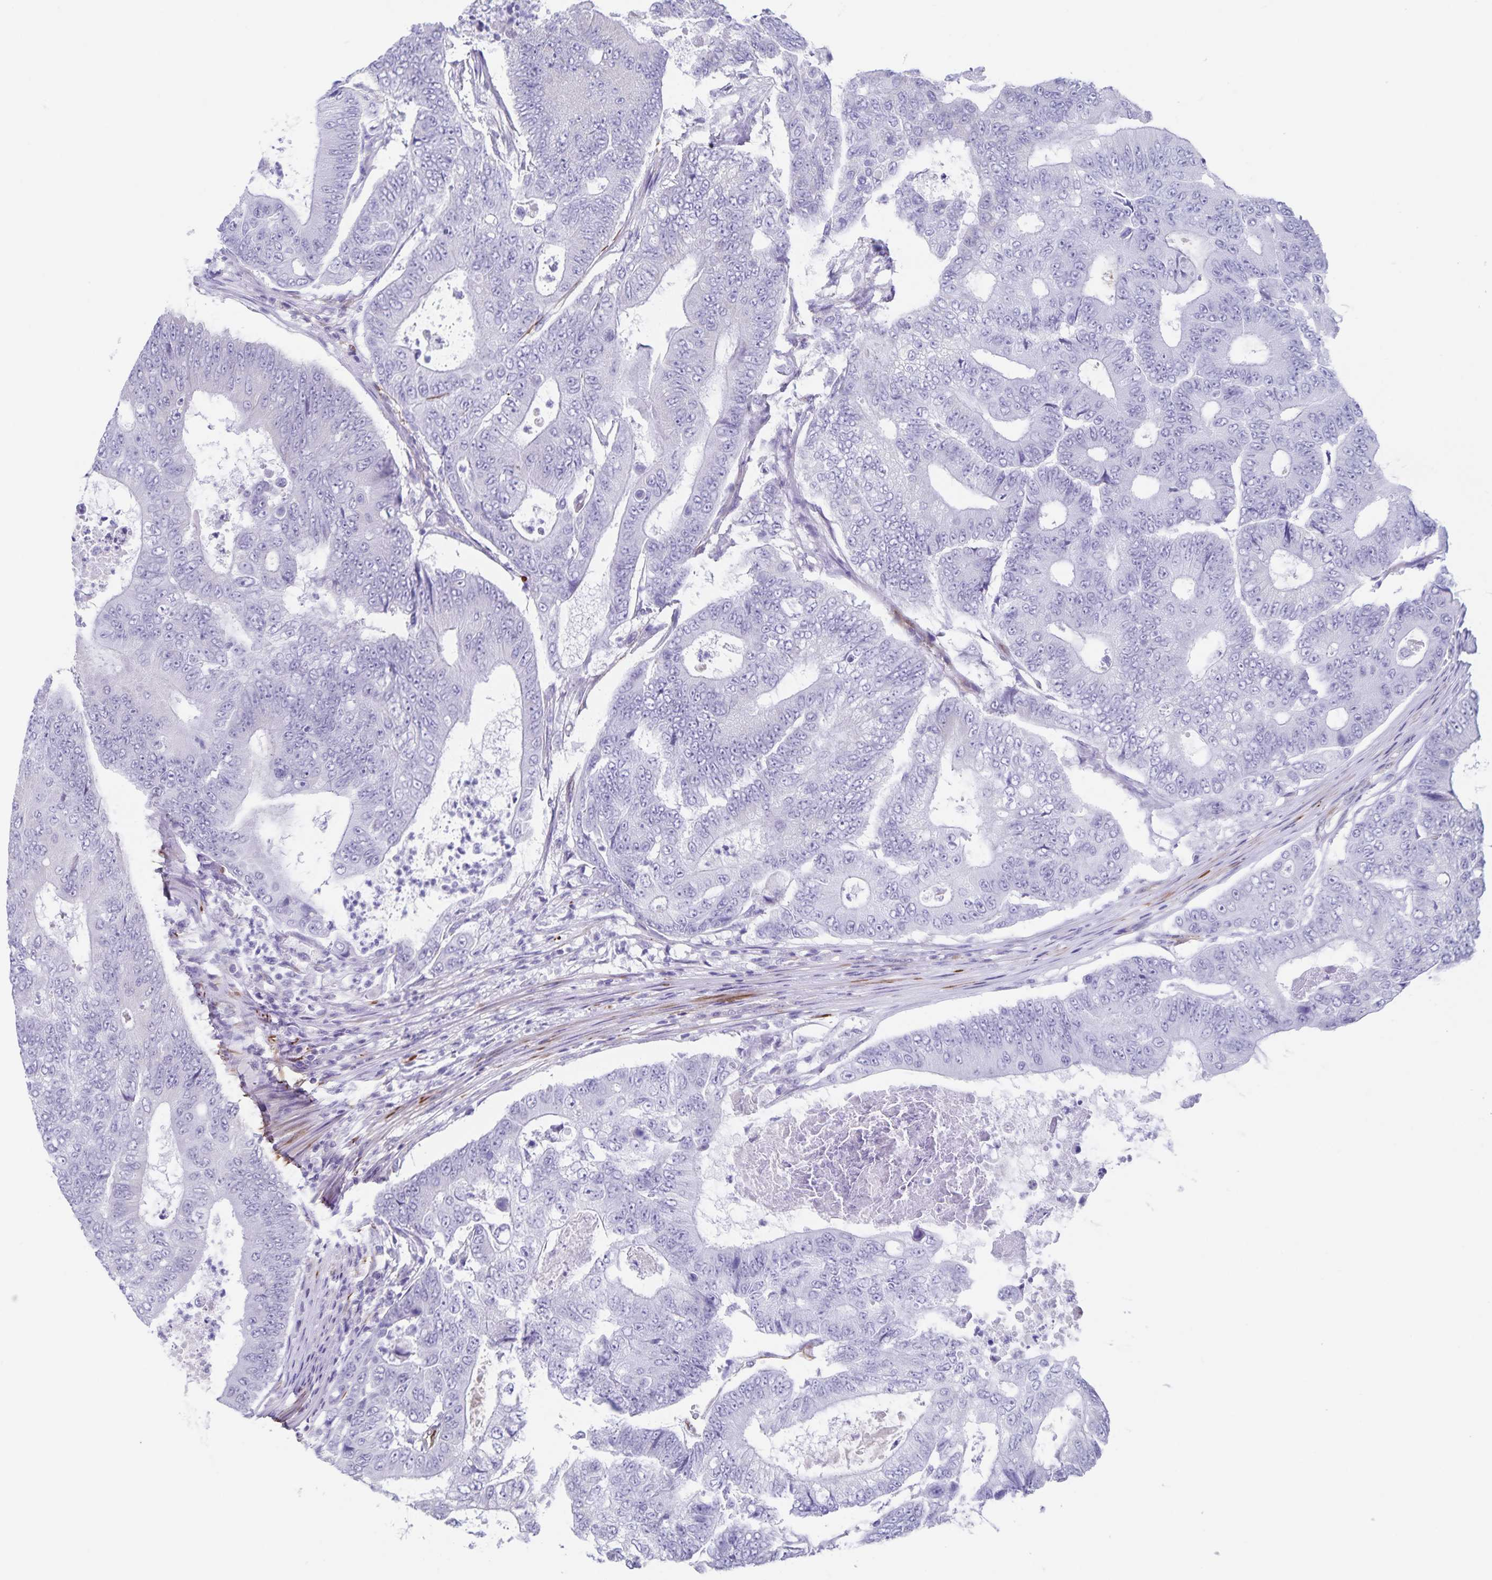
{"staining": {"intensity": "negative", "quantity": "none", "location": "none"}, "tissue": "colorectal cancer", "cell_type": "Tumor cells", "image_type": "cancer", "snomed": [{"axis": "morphology", "description": "Adenocarcinoma, NOS"}, {"axis": "topography", "description": "Colon"}], "caption": "High power microscopy histopathology image of an immunohistochemistry (IHC) micrograph of colorectal adenocarcinoma, revealing no significant positivity in tumor cells.", "gene": "SYNM", "patient": {"sex": "female", "age": 48}}